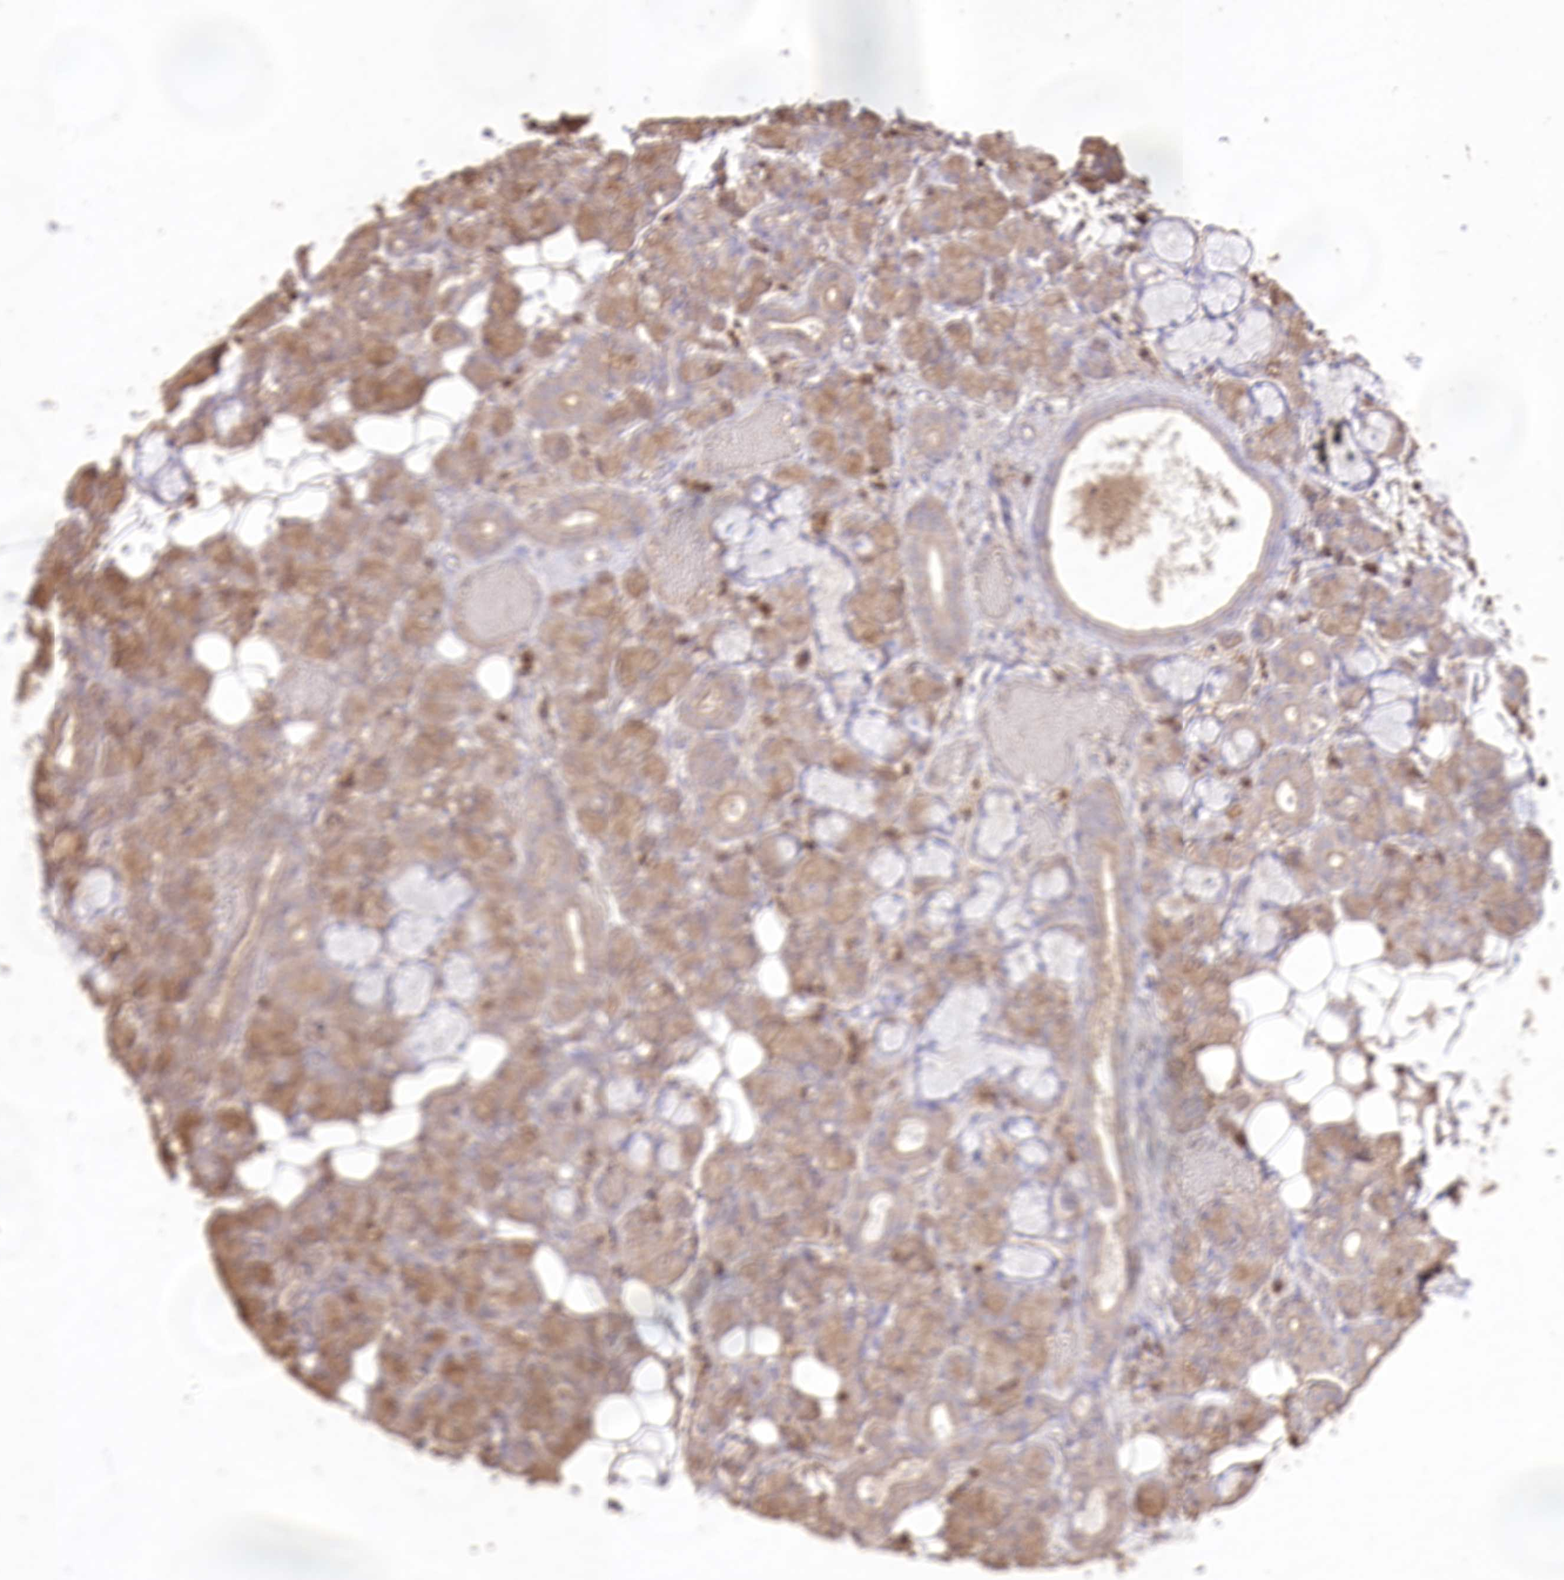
{"staining": {"intensity": "moderate", "quantity": "25%-75%", "location": "cytoplasmic/membranous"}, "tissue": "salivary gland", "cell_type": "Glandular cells", "image_type": "normal", "snomed": [{"axis": "morphology", "description": "Normal tissue, NOS"}, {"axis": "topography", "description": "Salivary gland"}], "caption": "A brown stain shows moderate cytoplasmic/membranous expression of a protein in glandular cells of benign salivary gland.", "gene": "IREB2", "patient": {"sex": "male", "age": 63}}